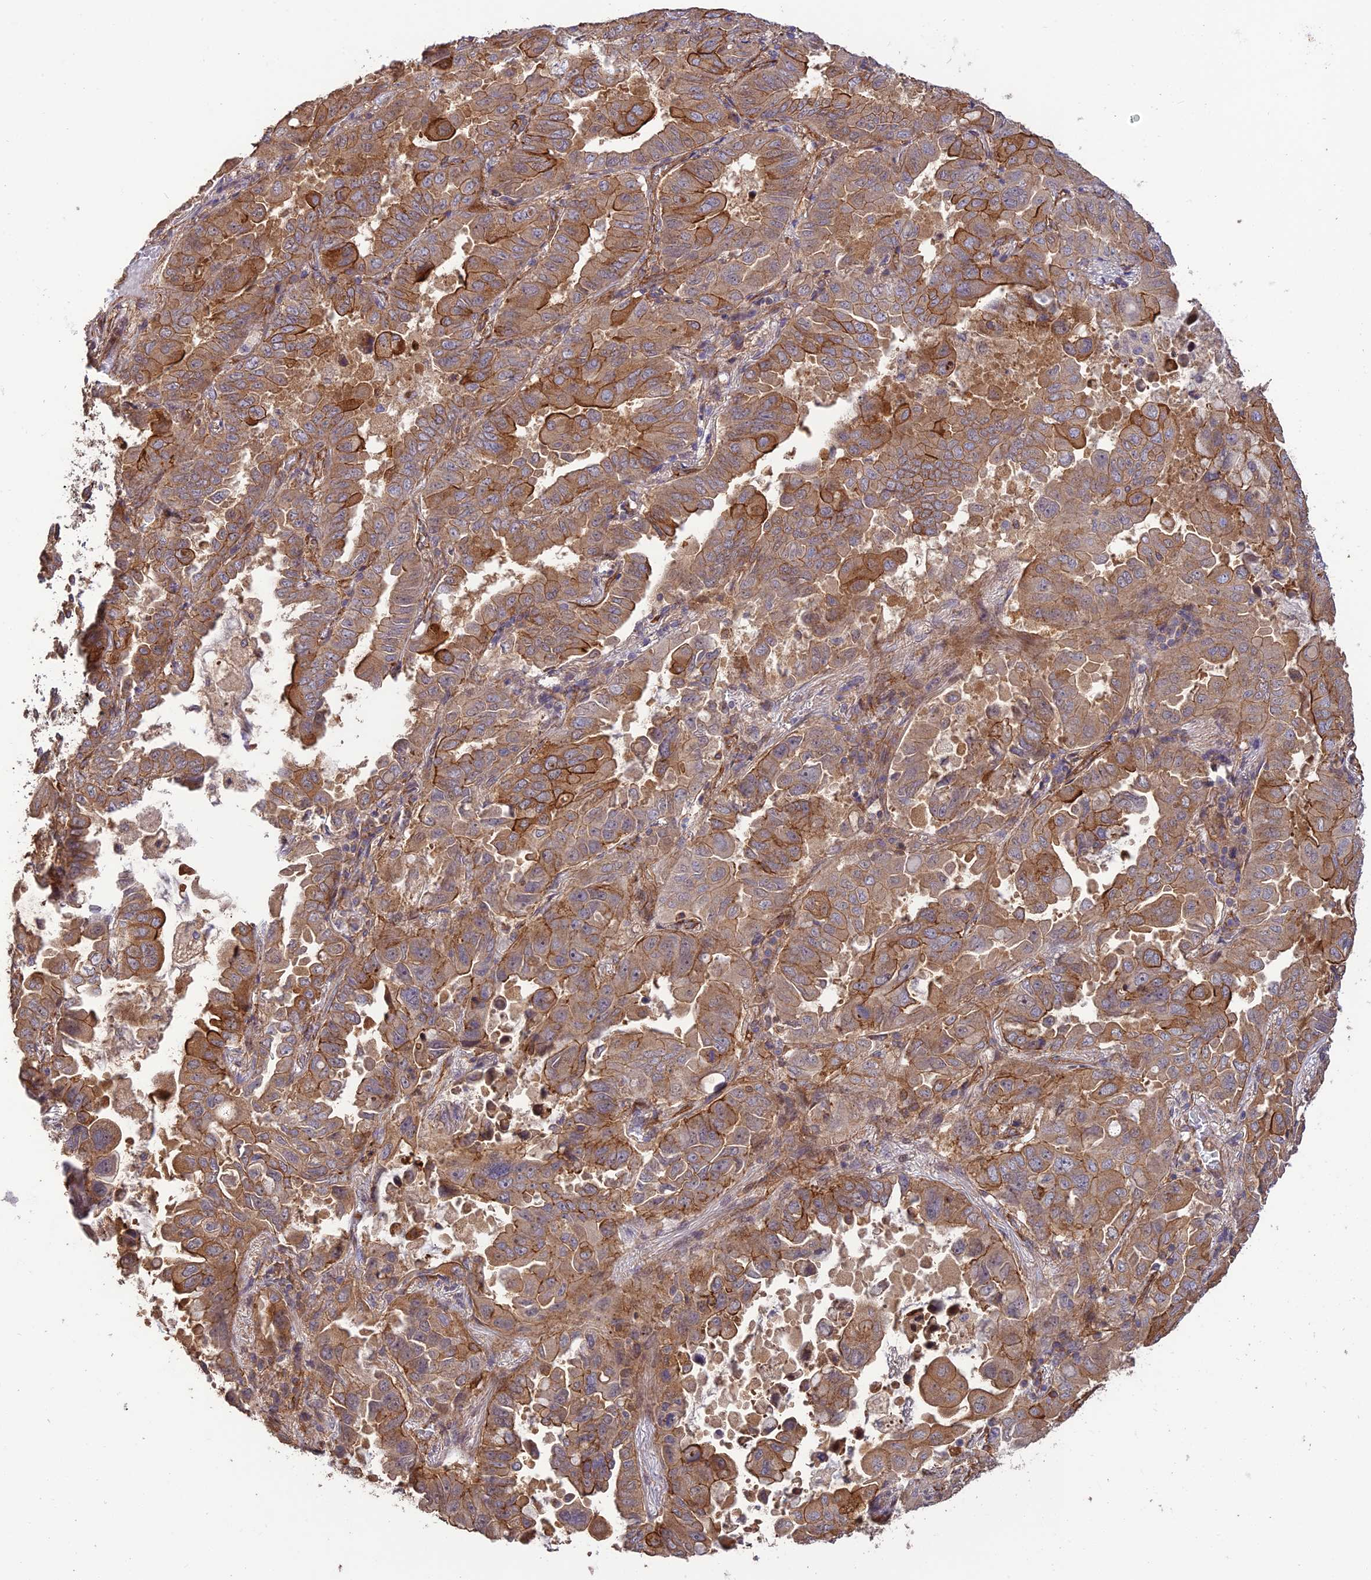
{"staining": {"intensity": "moderate", "quantity": ">75%", "location": "cytoplasmic/membranous"}, "tissue": "lung cancer", "cell_type": "Tumor cells", "image_type": "cancer", "snomed": [{"axis": "morphology", "description": "Adenocarcinoma, NOS"}, {"axis": "topography", "description": "Lung"}], "caption": "Lung cancer tissue exhibits moderate cytoplasmic/membranous staining in approximately >75% of tumor cells, visualized by immunohistochemistry.", "gene": "HOMER2", "patient": {"sex": "male", "age": 64}}